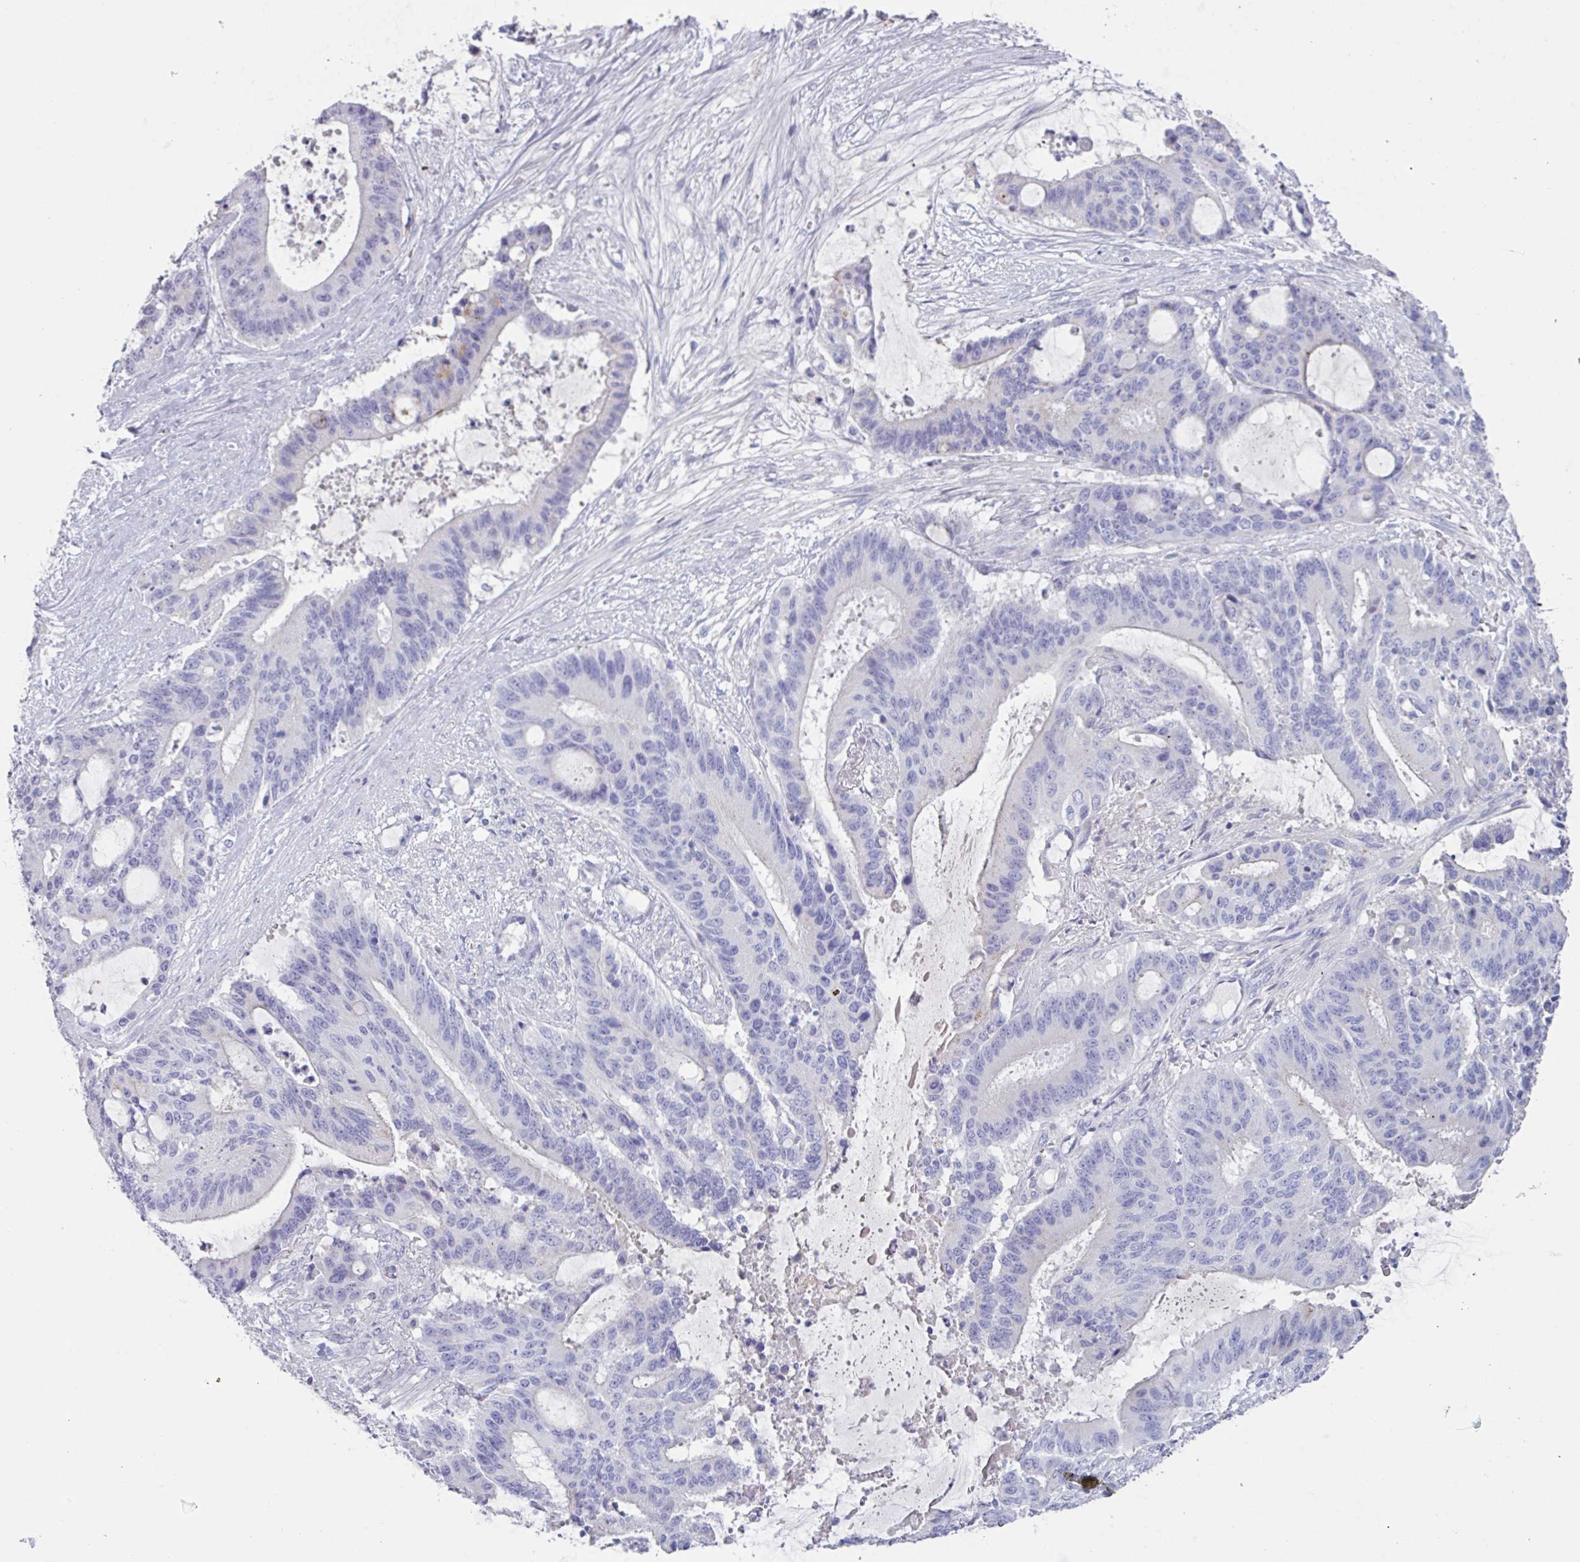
{"staining": {"intensity": "negative", "quantity": "none", "location": "none"}, "tissue": "liver cancer", "cell_type": "Tumor cells", "image_type": "cancer", "snomed": [{"axis": "morphology", "description": "Normal tissue, NOS"}, {"axis": "morphology", "description": "Cholangiocarcinoma"}, {"axis": "topography", "description": "Liver"}, {"axis": "topography", "description": "Peripheral nerve tissue"}], "caption": "This is a photomicrograph of immunohistochemistry staining of liver cholangiocarcinoma, which shows no staining in tumor cells.", "gene": "OR2T10", "patient": {"sex": "female", "age": 73}}